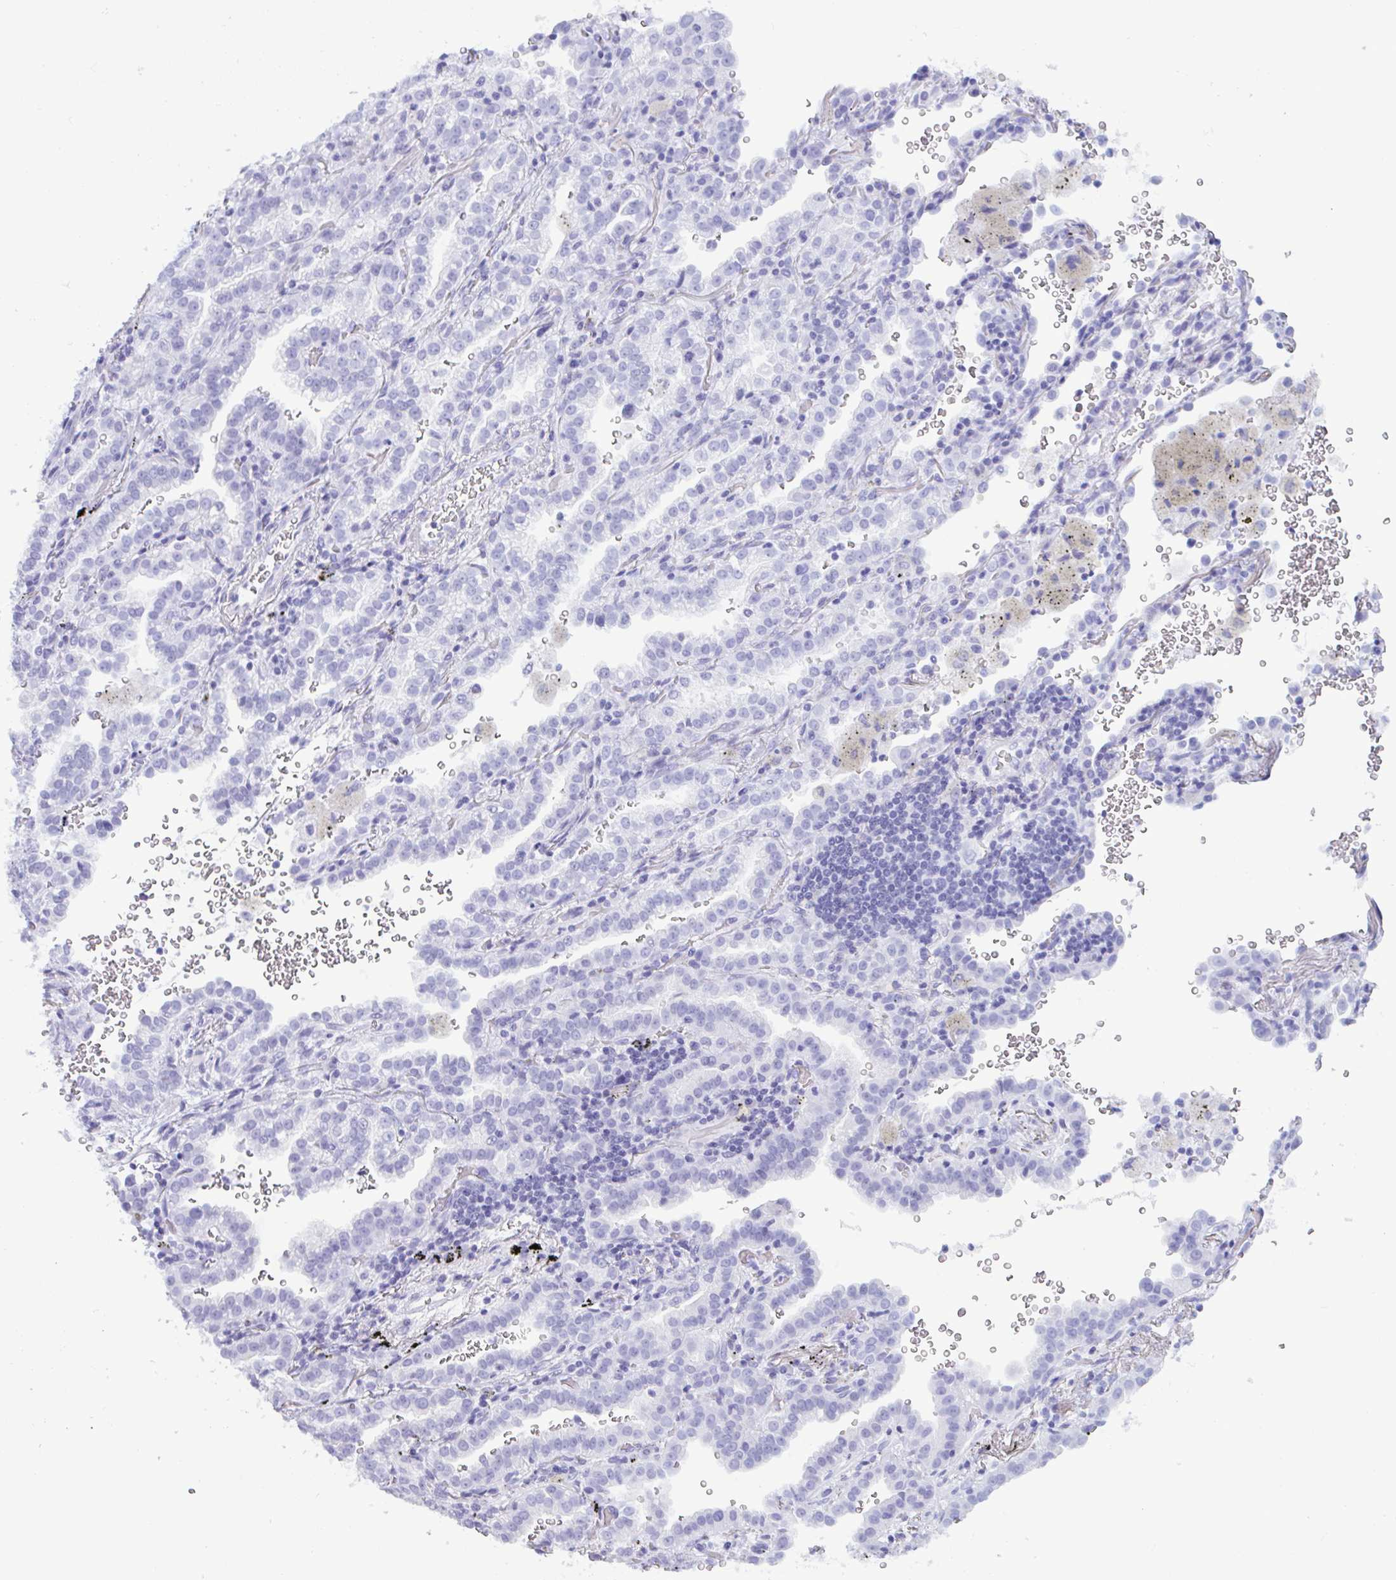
{"staining": {"intensity": "negative", "quantity": "none", "location": "none"}, "tissue": "lung cancer", "cell_type": "Tumor cells", "image_type": "cancer", "snomed": [{"axis": "morphology", "description": "Adenocarcinoma, NOS"}, {"axis": "topography", "description": "Lymph node"}, {"axis": "topography", "description": "Lung"}], "caption": "The micrograph demonstrates no staining of tumor cells in lung cancer (adenocarcinoma).", "gene": "MRGPRG", "patient": {"sex": "male", "age": 66}}